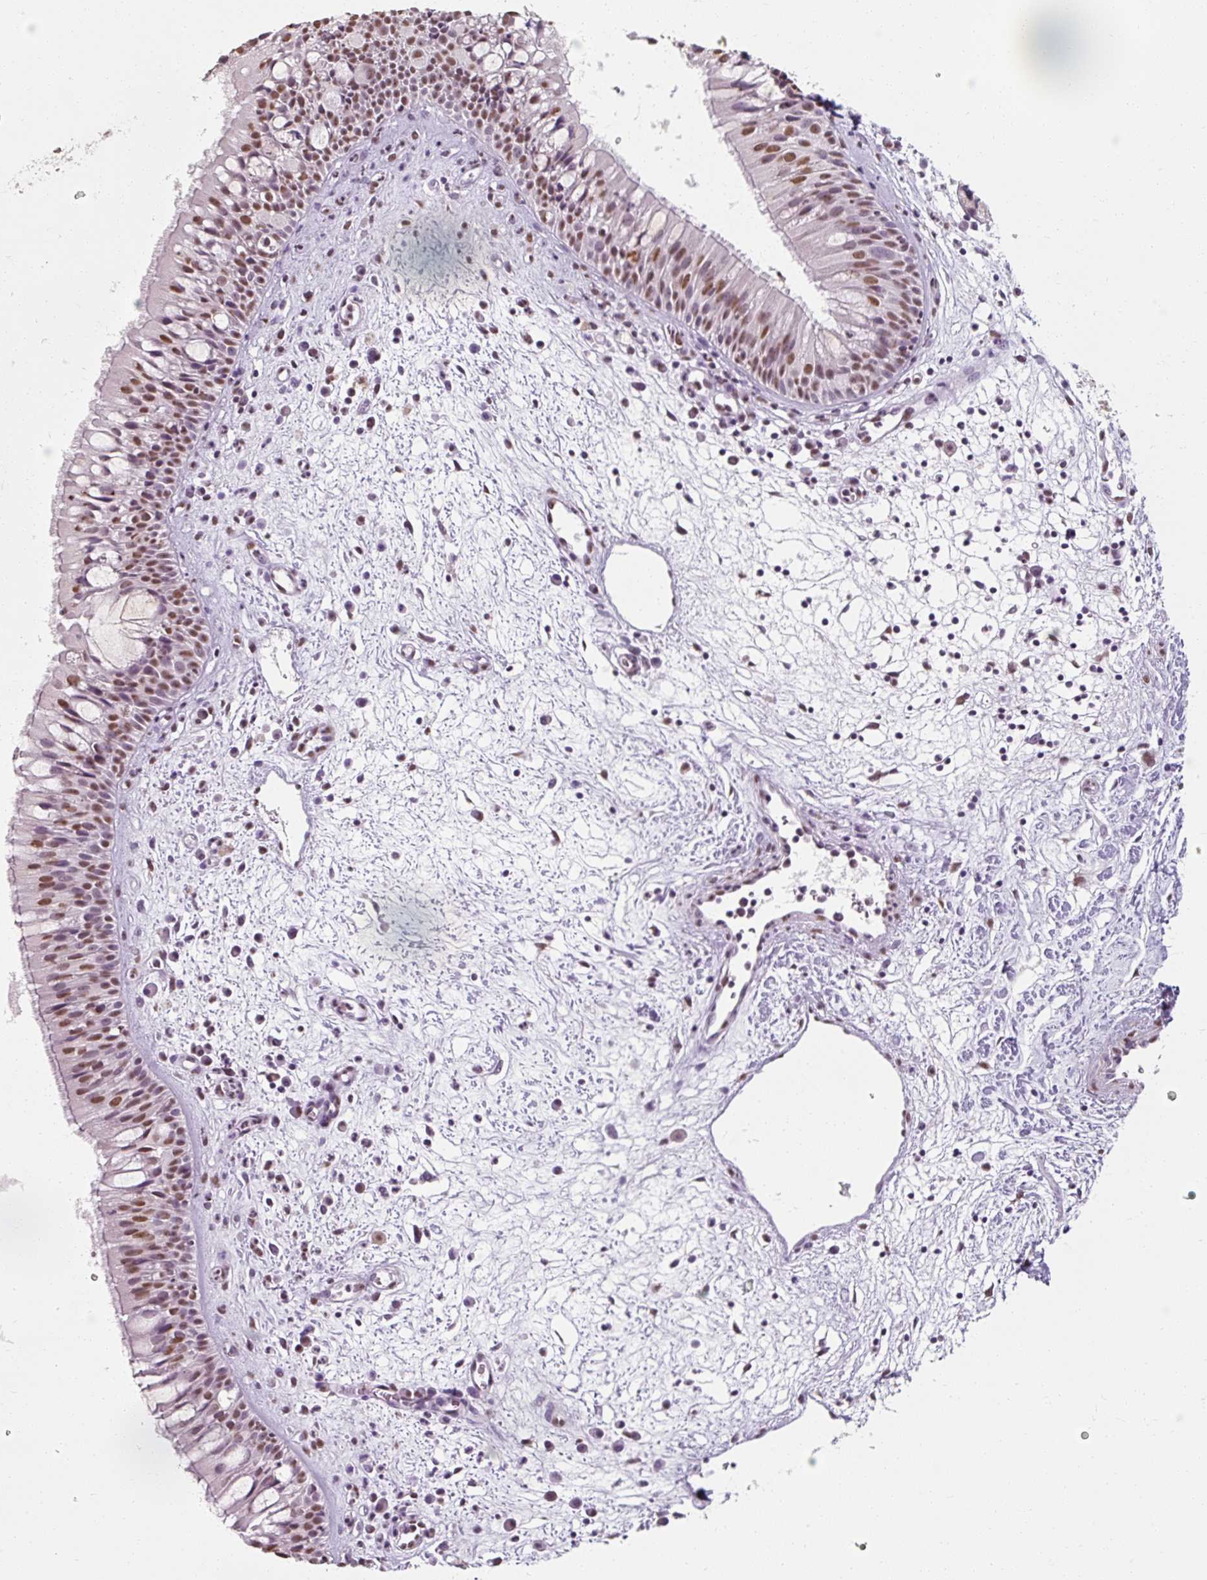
{"staining": {"intensity": "moderate", "quantity": "25%-75%", "location": "nuclear"}, "tissue": "nasopharynx", "cell_type": "Respiratory epithelial cells", "image_type": "normal", "snomed": [{"axis": "morphology", "description": "Normal tissue, NOS"}, {"axis": "topography", "description": "Nasopharynx"}], "caption": "IHC histopathology image of normal nasopharynx: nasopharynx stained using immunohistochemistry displays medium levels of moderate protein expression localized specifically in the nuclear of respiratory epithelial cells, appearing as a nuclear brown color.", "gene": "ENSG00000291316", "patient": {"sex": "male", "age": 65}}